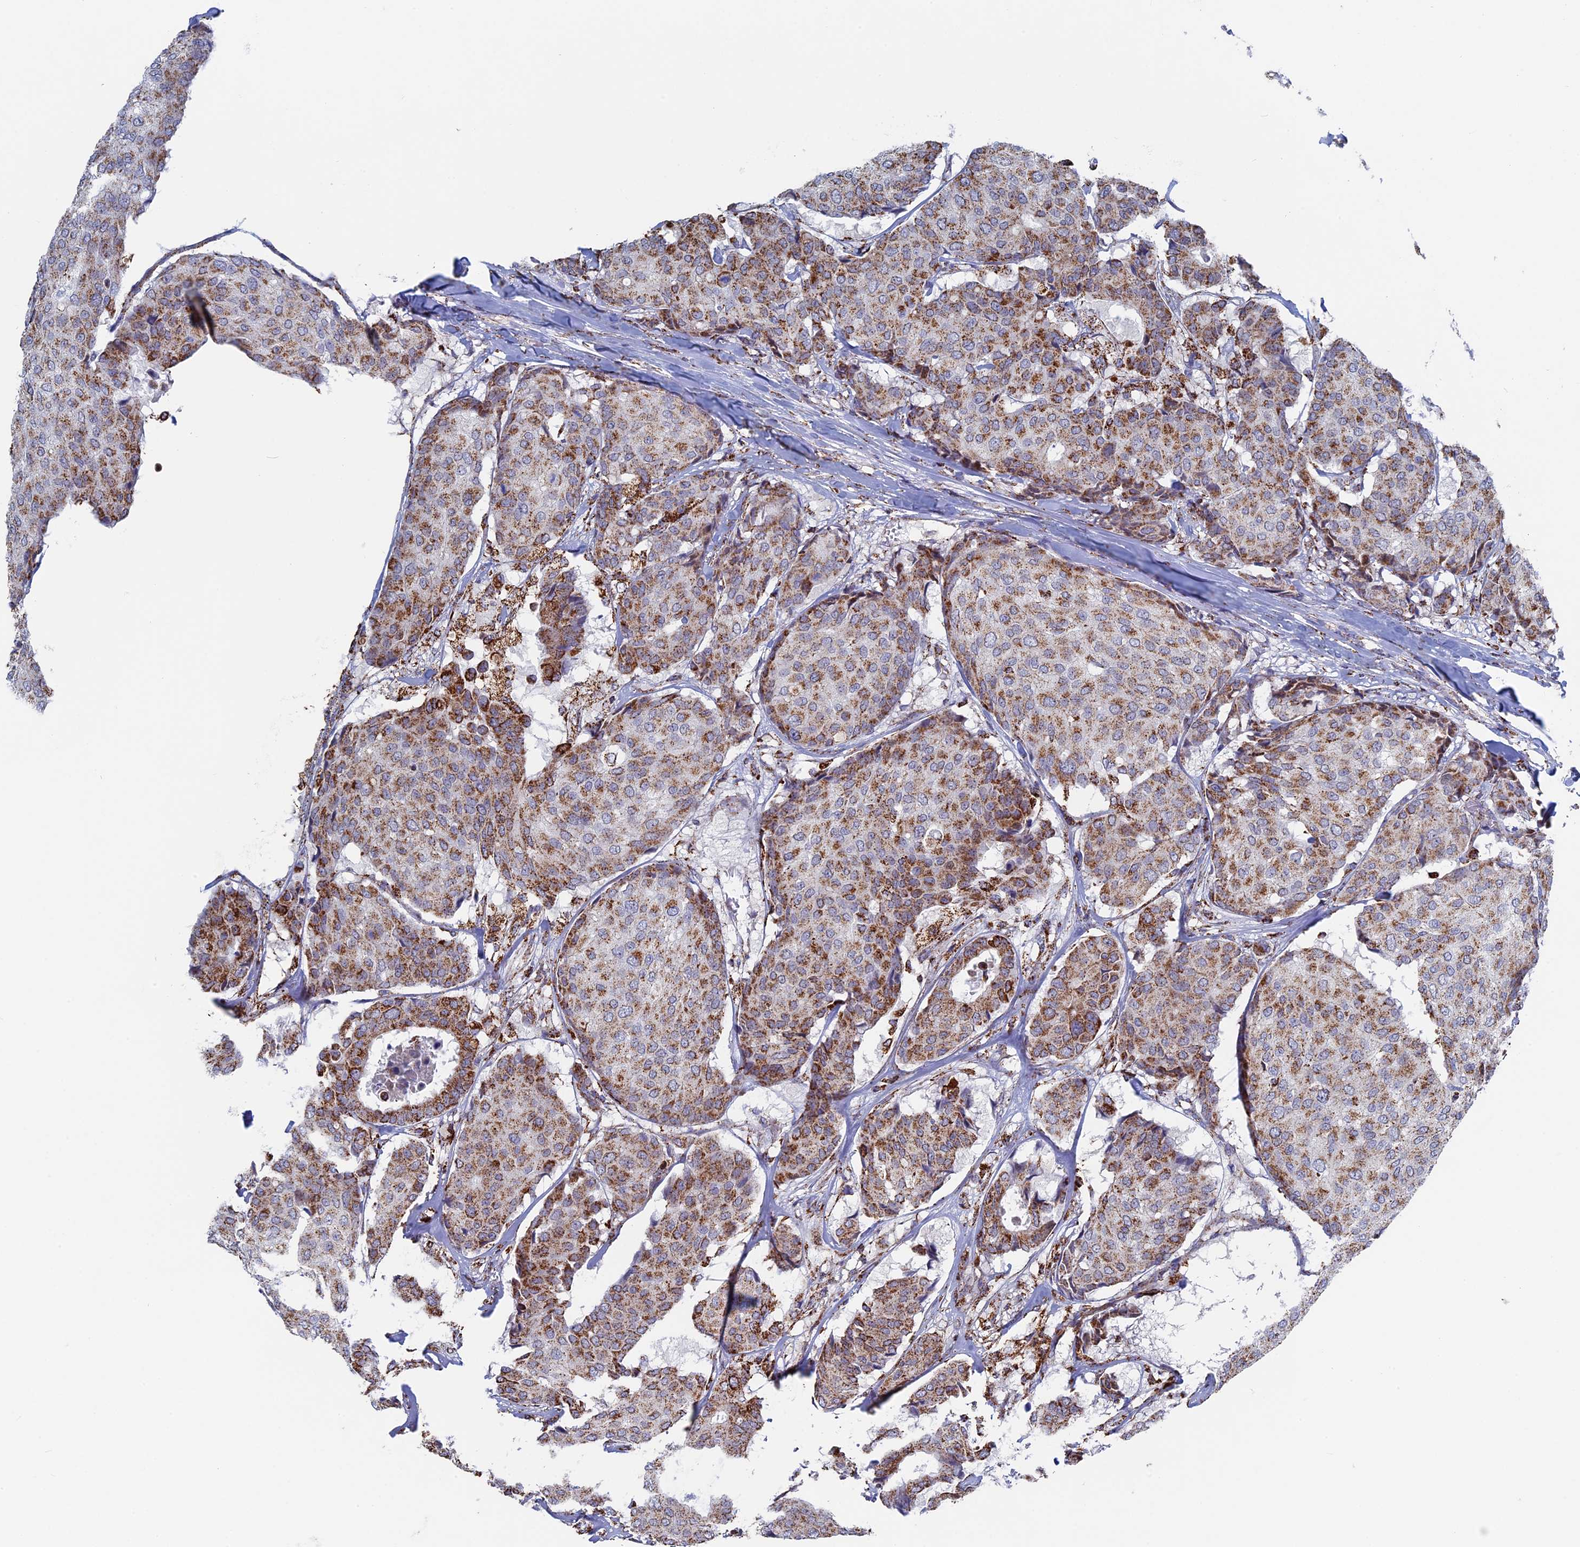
{"staining": {"intensity": "moderate", "quantity": ">75%", "location": "cytoplasmic/membranous"}, "tissue": "breast cancer", "cell_type": "Tumor cells", "image_type": "cancer", "snomed": [{"axis": "morphology", "description": "Duct carcinoma"}, {"axis": "topography", "description": "Breast"}], "caption": "The micrograph exhibits a brown stain indicating the presence of a protein in the cytoplasmic/membranous of tumor cells in breast intraductal carcinoma.", "gene": "SEC24D", "patient": {"sex": "female", "age": 75}}